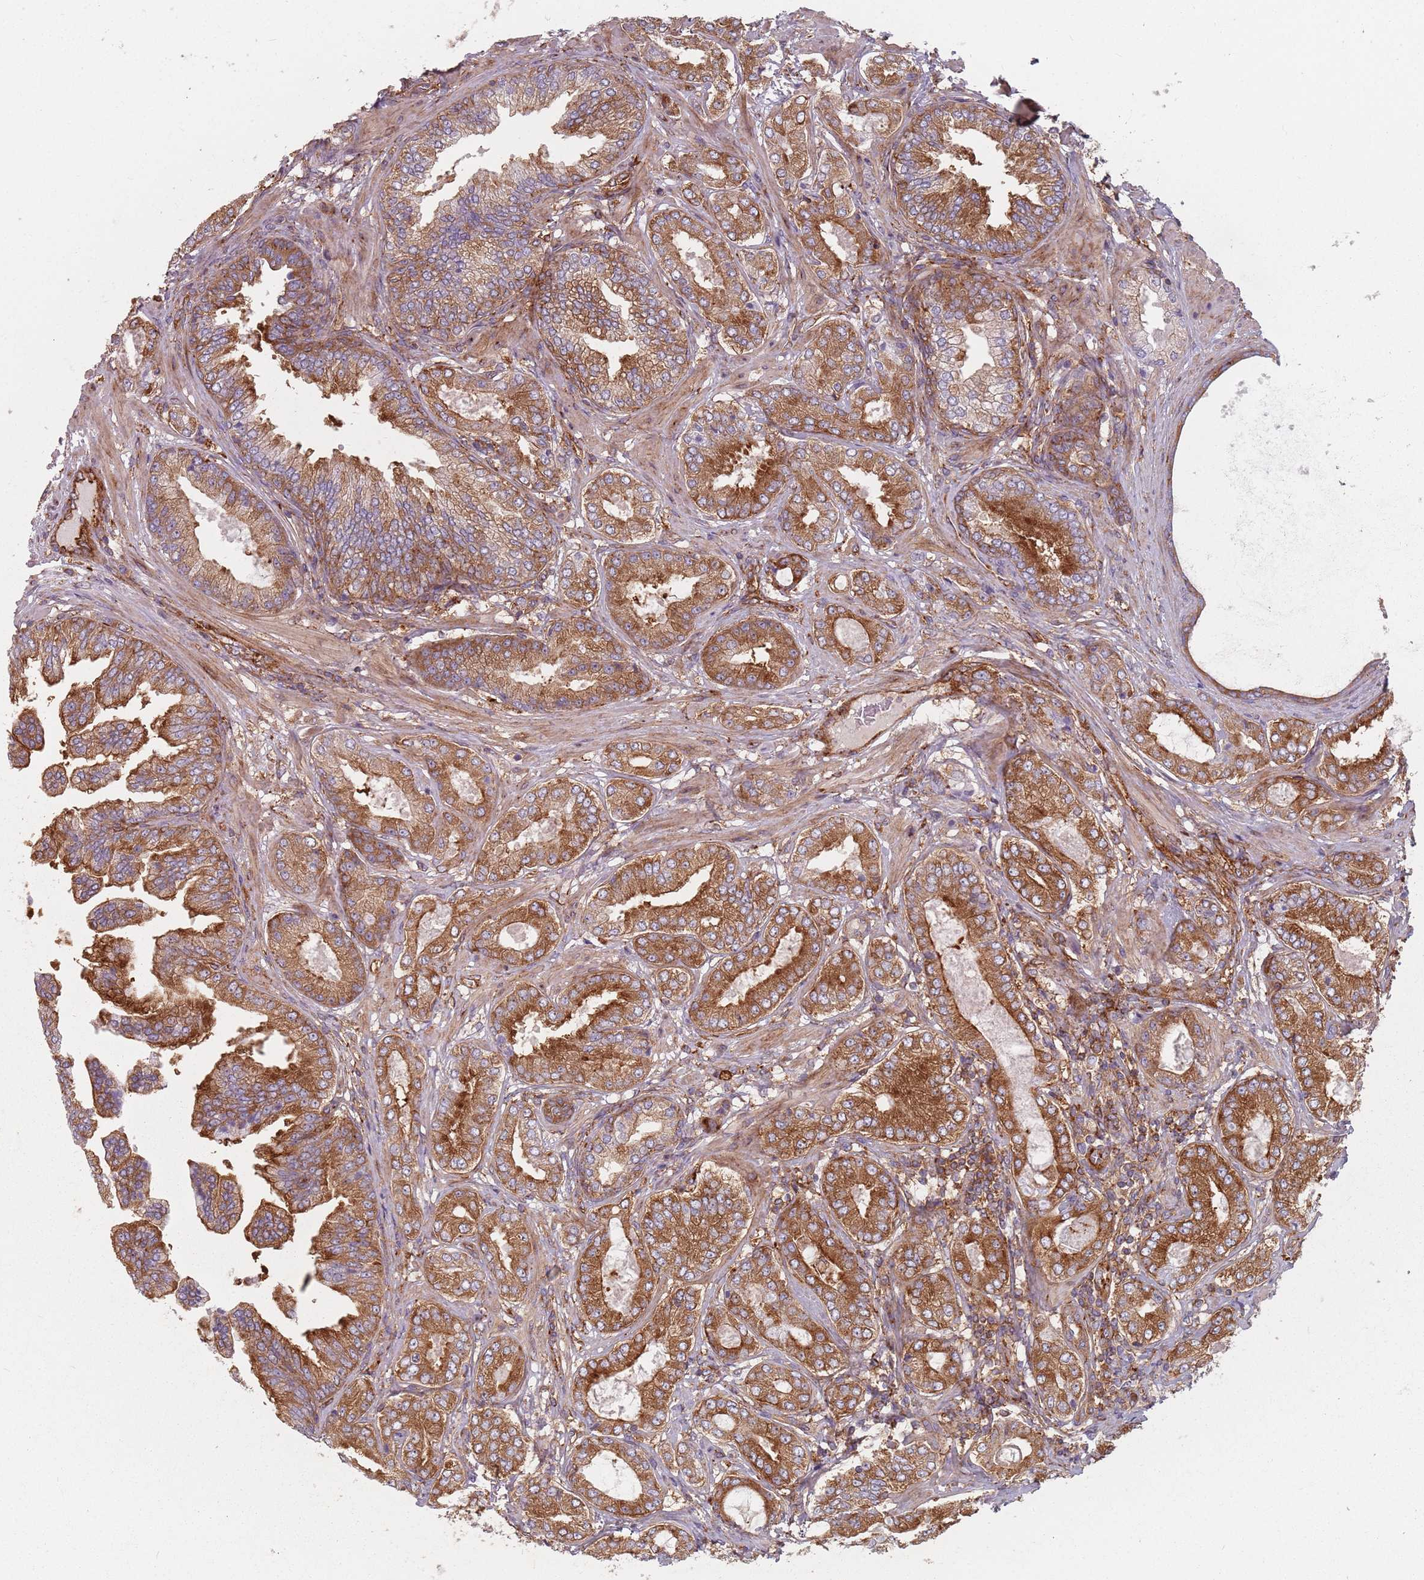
{"staining": {"intensity": "moderate", "quantity": ">75%", "location": "cytoplasmic/membranous"}, "tissue": "prostate cancer", "cell_type": "Tumor cells", "image_type": "cancer", "snomed": [{"axis": "morphology", "description": "Adenocarcinoma, Low grade"}, {"axis": "topography", "description": "Prostate"}], "caption": "A micrograph of human prostate cancer stained for a protein demonstrates moderate cytoplasmic/membranous brown staining in tumor cells.", "gene": "TPD52L2", "patient": {"sex": "male", "age": 63}}